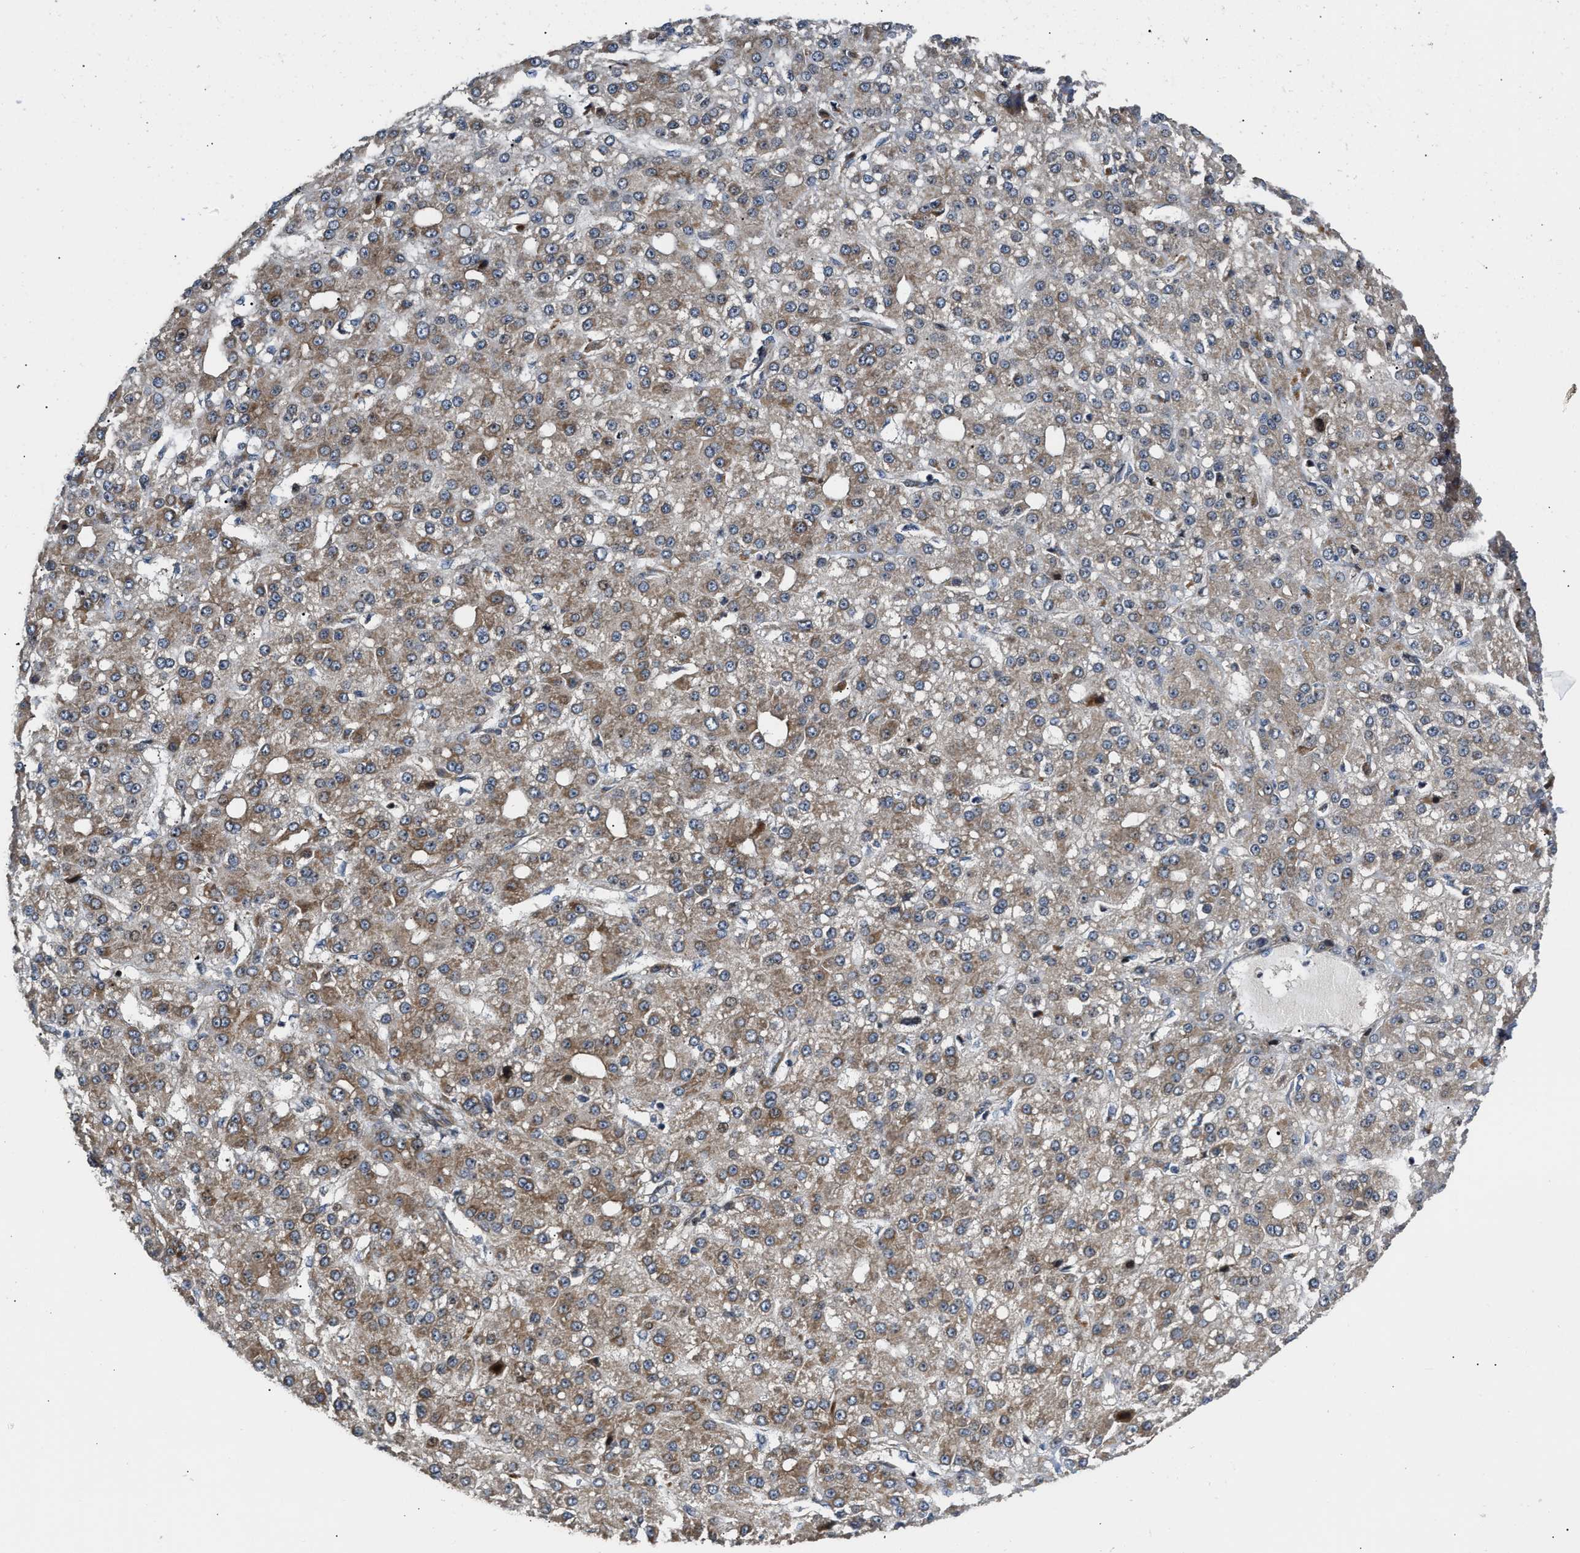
{"staining": {"intensity": "weak", "quantity": ">75%", "location": "cytoplasmic/membranous"}, "tissue": "liver cancer", "cell_type": "Tumor cells", "image_type": "cancer", "snomed": [{"axis": "morphology", "description": "Carcinoma, Hepatocellular, NOS"}, {"axis": "topography", "description": "Liver"}], "caption": "Liver hepatocellular carcinoma stained for a protein (brown) reveals weak cytoplasmic/membranous positive positivity in about >75% of tumor cells.", "gene": "ALDH3A2", "patient": {"sex": "male", "age": 67}}